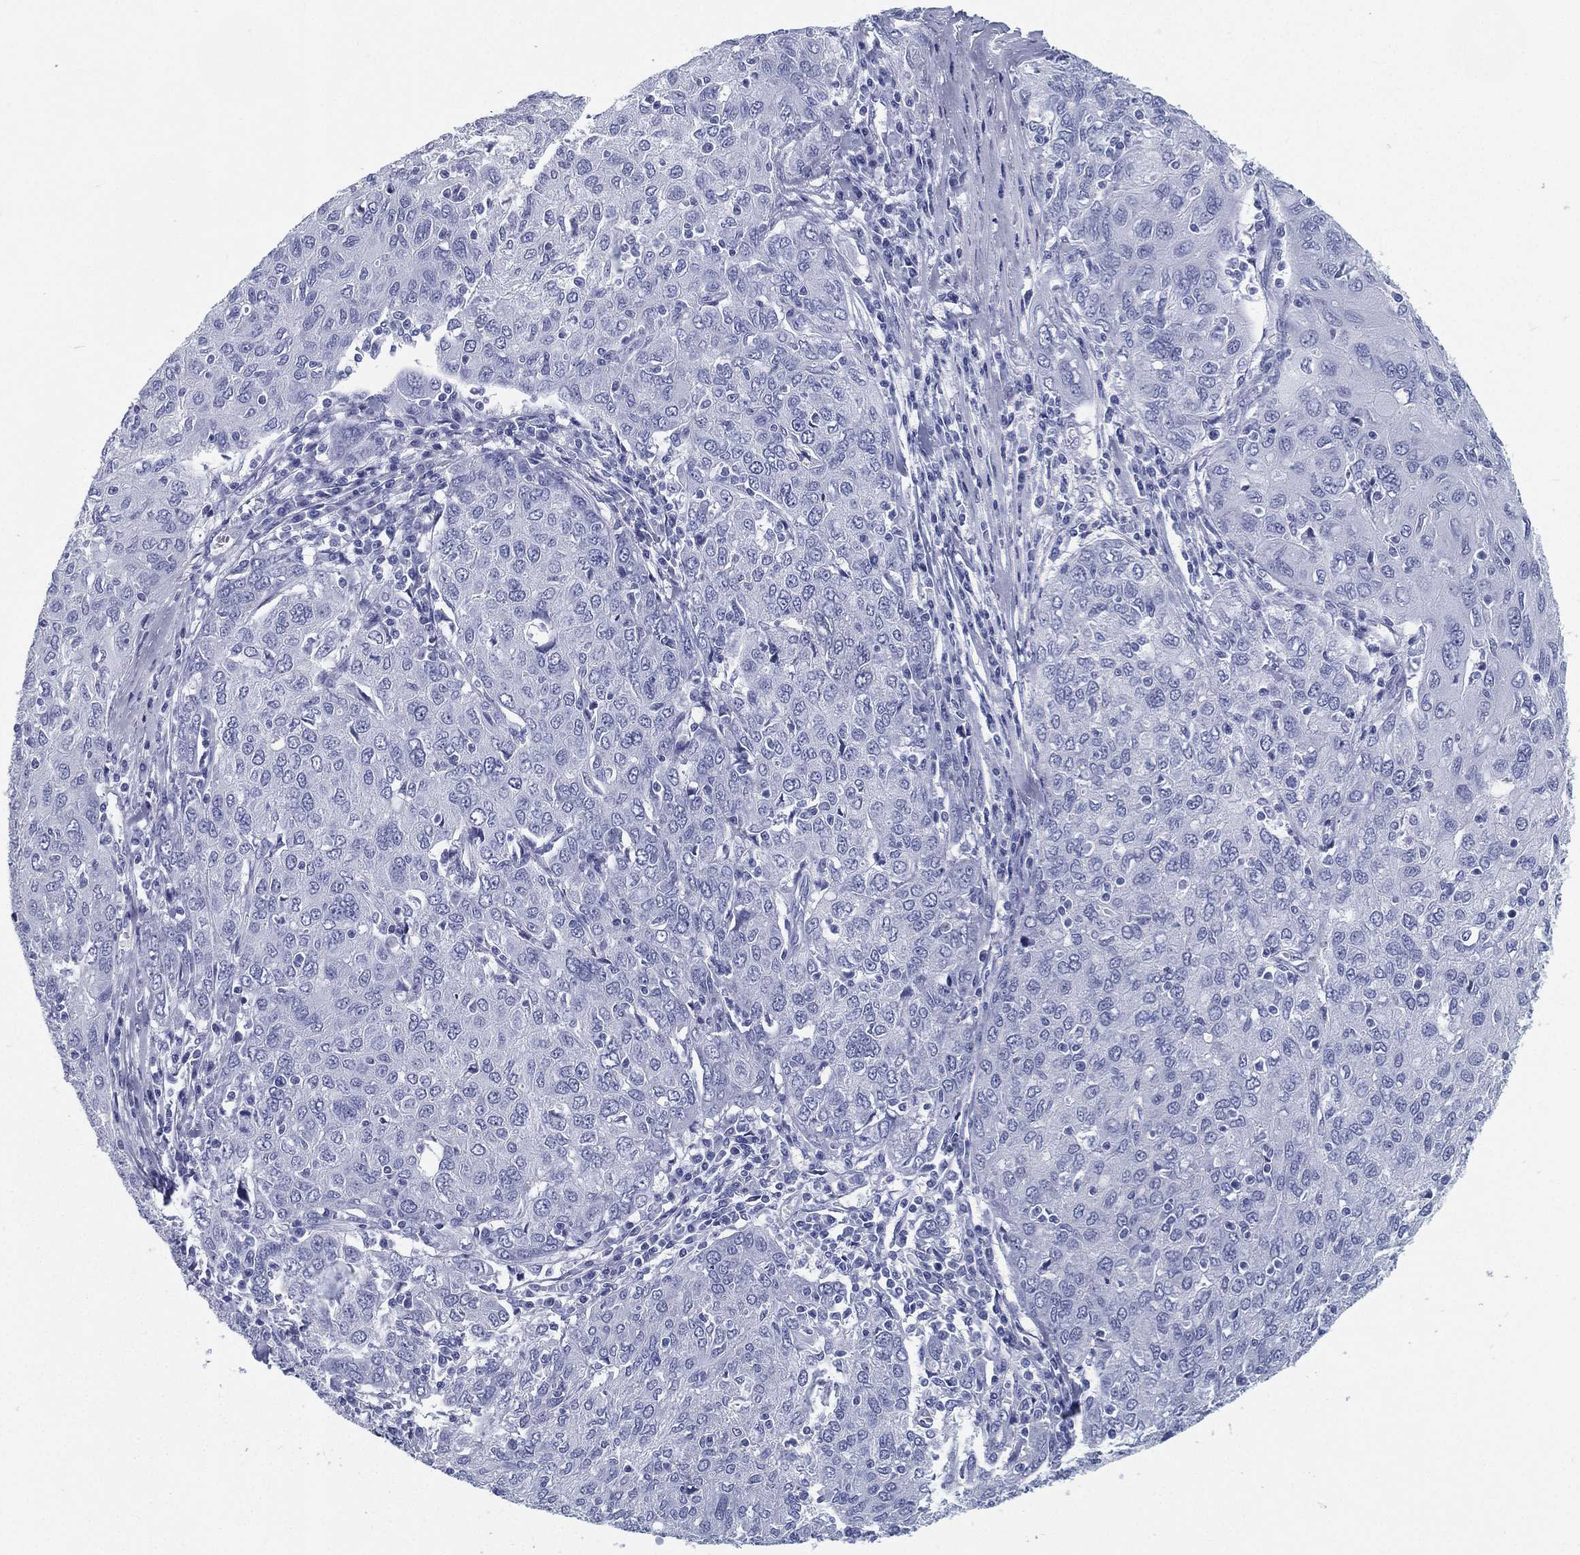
{"staining": {"intensity": "negative", "quantity": "none", "location": "none"}, "tissue": "ovarian cancer", "cell_type": "Tumor cells", "image_type": "cancer", "snomed": [{"axis": "morphology", "description": "Carcinoma, endometroid"}, {"axis": "topography", "description": "Ovary"}], "caption": "Tumor cells show no significant staining in ovarian cancer. Nuclei are stained in blue.", "gene": "ATP1B2", "patient": {"sex": "female", "age": 50}}